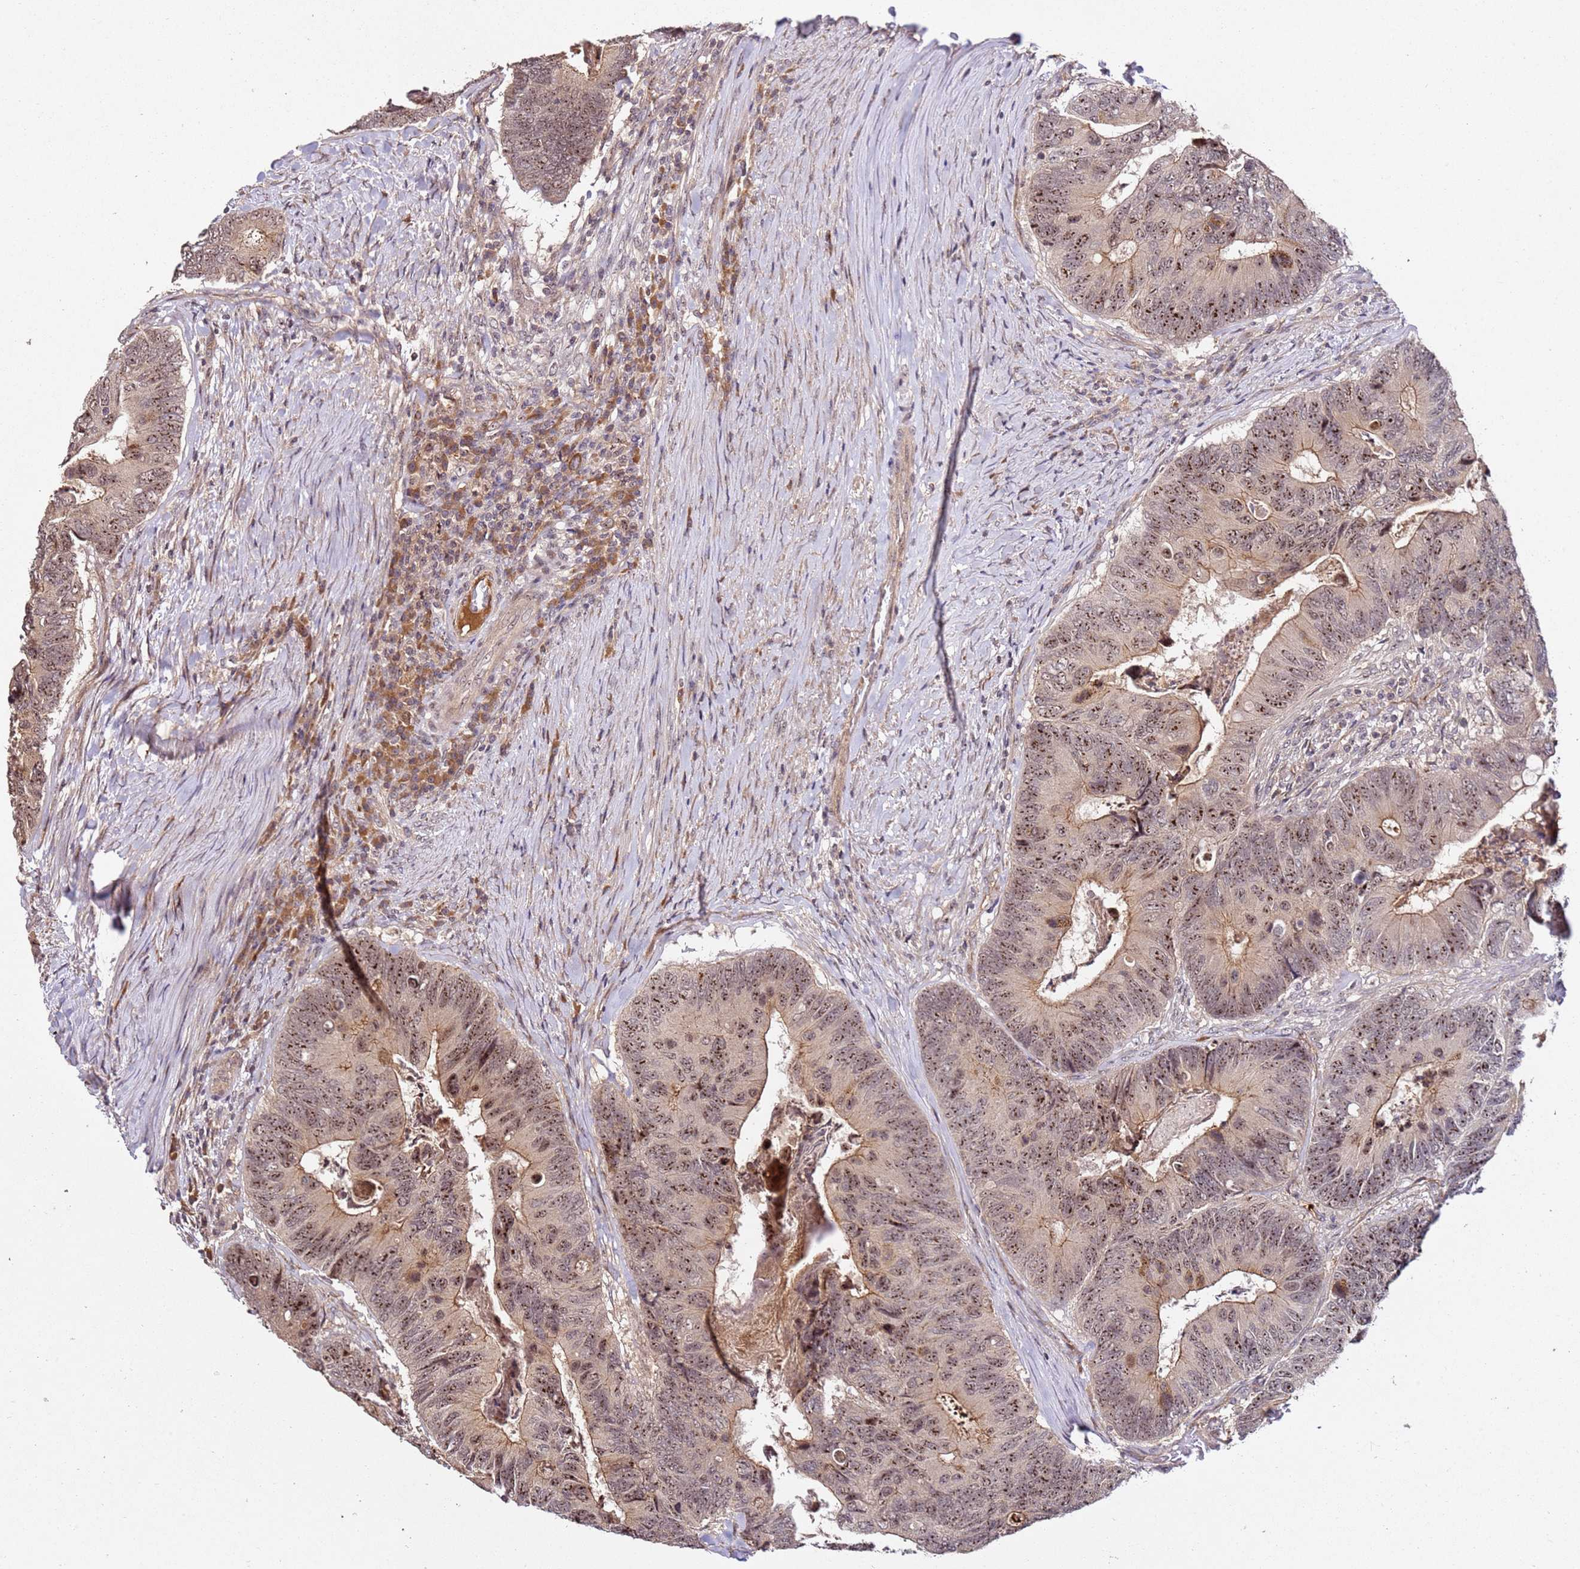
{"staining": {"intensity": "moderate", "quantity": ">75%", "location": "cytoplasmic/membranous,nuclear"}, "tissue": "colorectal cancer", "cell_type": "Tumor cells", "image_type": "cancer", "snomed": [{"axis": "morphology", "description": "Adenocarcinoma, NOS"}, {"axis": "topography", "description": "Colon"}], "caption": "The image shows a brown stain indicating the presence of a protein in the cytoplasmic/membranous and nuclear of tumor cells in colorectal cancer.", "gene": "DDX27", "patient": {"sex": "female", "age": 67}}